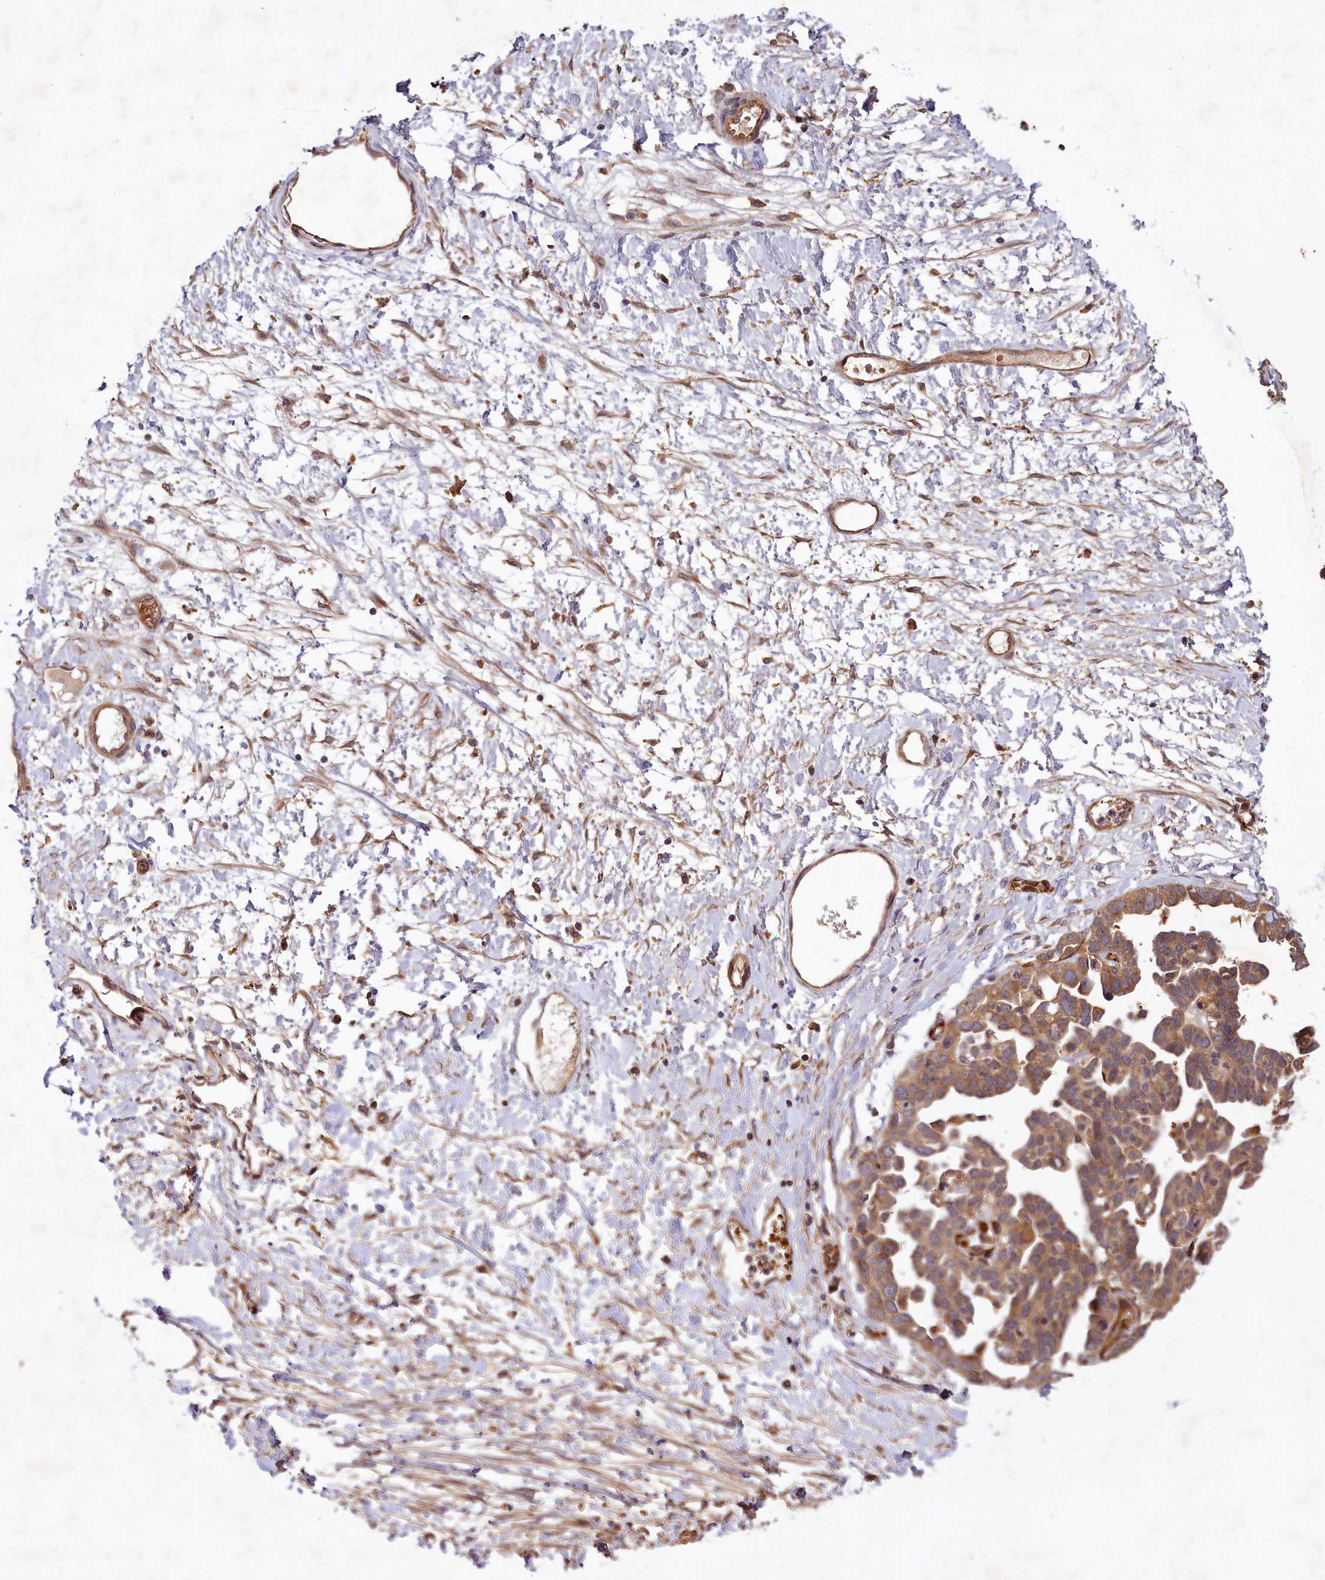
{"staining": {"intensity": "moderate", "quantity": ">75%", "location": "cytoplasmic/membranous"}, "tissue": "ovarian cancer", "cell_type": "Tumor cells", "image_type": "cancer", "snomed": [{"axis": "morphology", "description": "Cystadenocarcinoma, serous, NOS"}, {"axis": "topography", "description": "Ovary"}], "caption": "Approximately >75% of tumor cells in serous cystadenocarcinoma (ovarian) show moderate cytoplasmic/membranous protein staining as visualized by brown immunohistochemical staining.", "gene": "PKN2", "patient": {"sex": "female", "age": 54}}